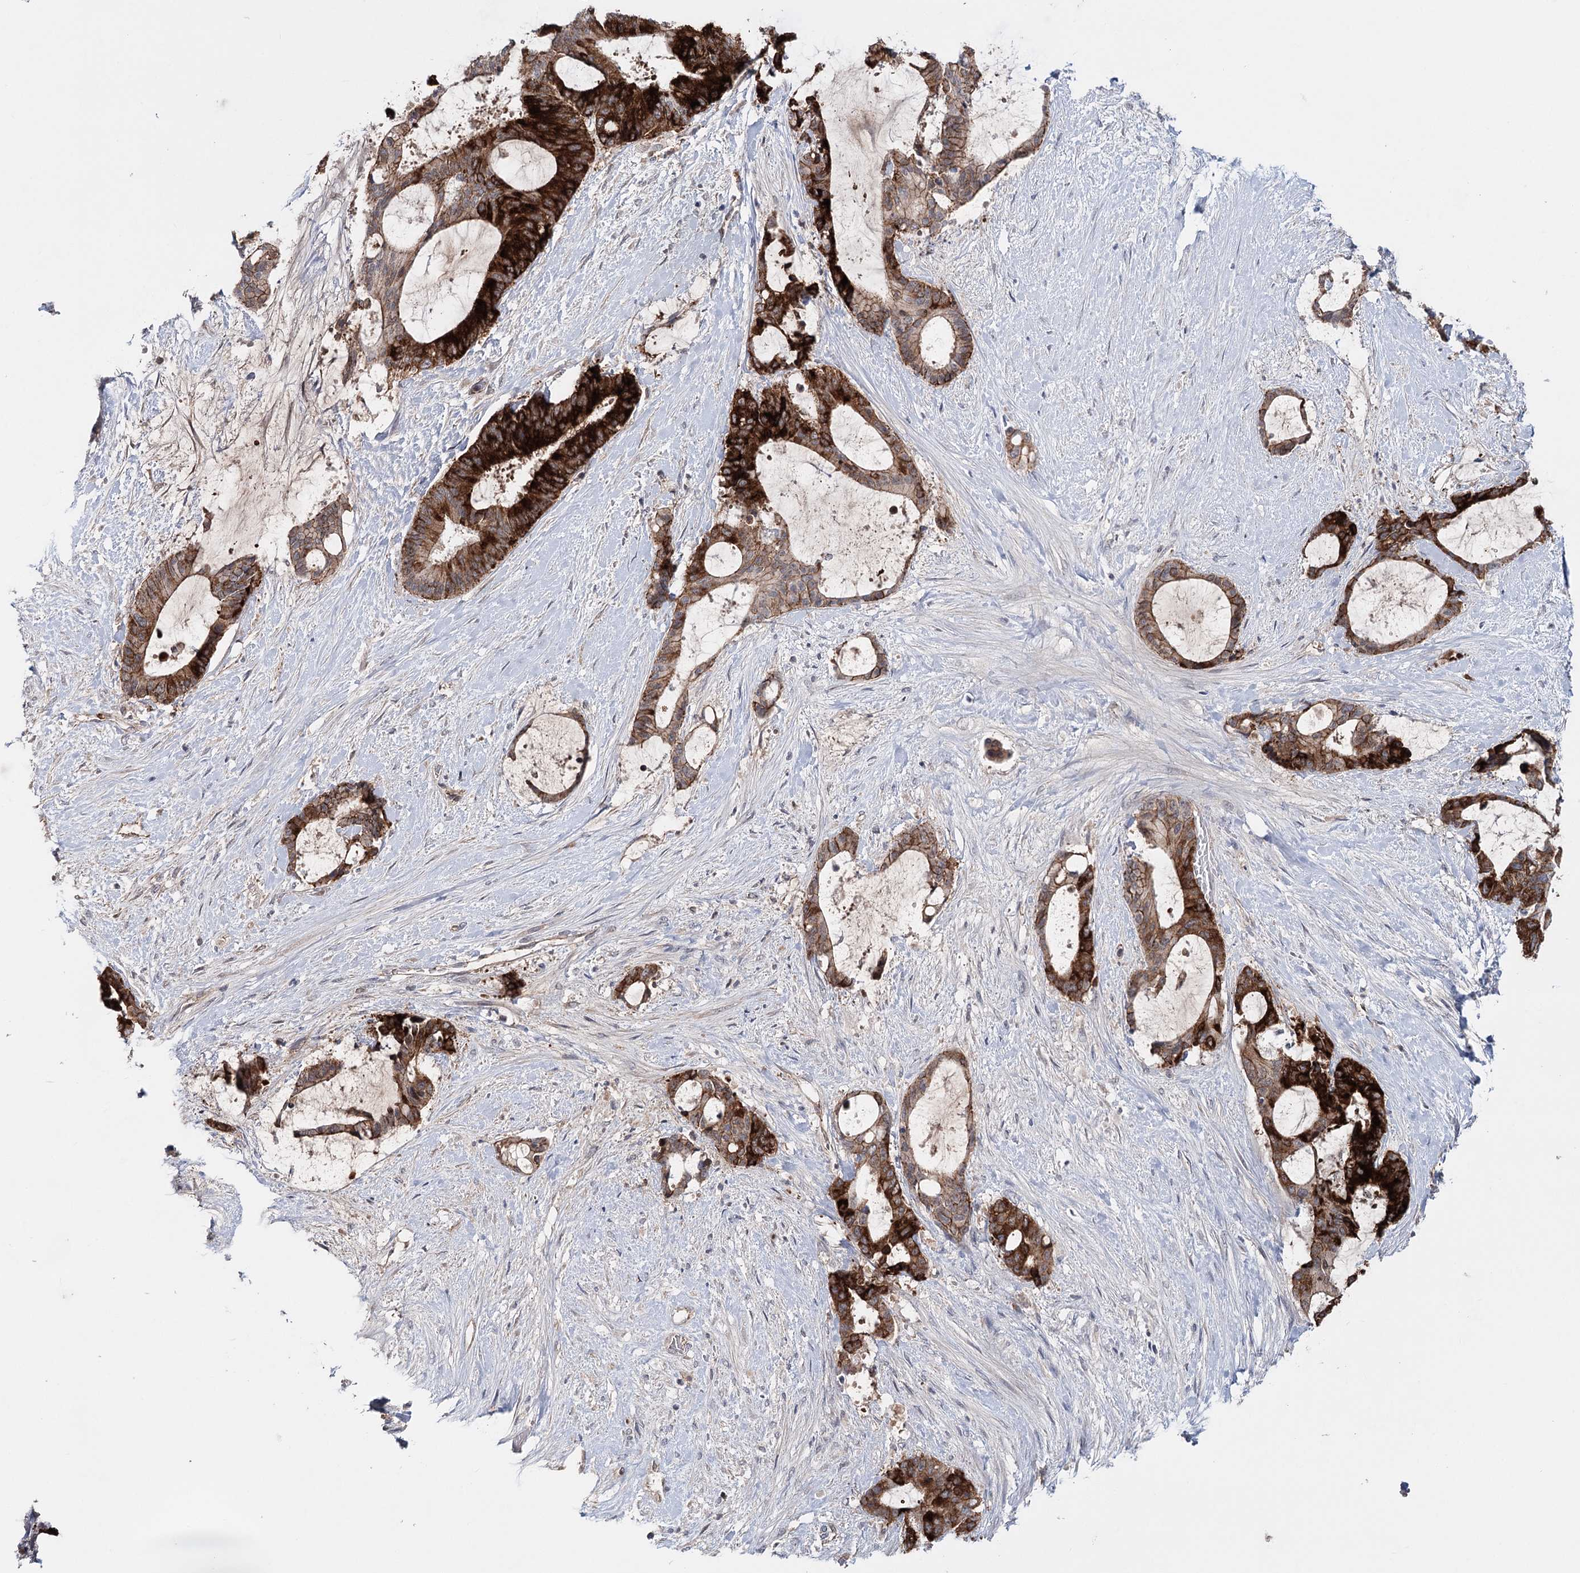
{"staining": {"intensity": "strong", "quantity": ">75%", "location": "cytoplasmic/membranous"}, "tissue": "liver cancer", "cell_type": "Tumor cells", "image_type": "cancer", "snomed": [{"axis": "morphology", "description": "Normal tissue, NOS"}, {"axis": "morphology", "description": "Cholangiocarcinoma"}, {"axis": "topography", "description": "Liver"}, {"axis": "topography", "description": "Peripheral nerve tissue"}], "caption": "Liver cholangiocarcinoma stained with a protein marker reveals strong staining in tumor cells.", "gene": "PKP4", "patient": {"sex": "female", "age": 73}}